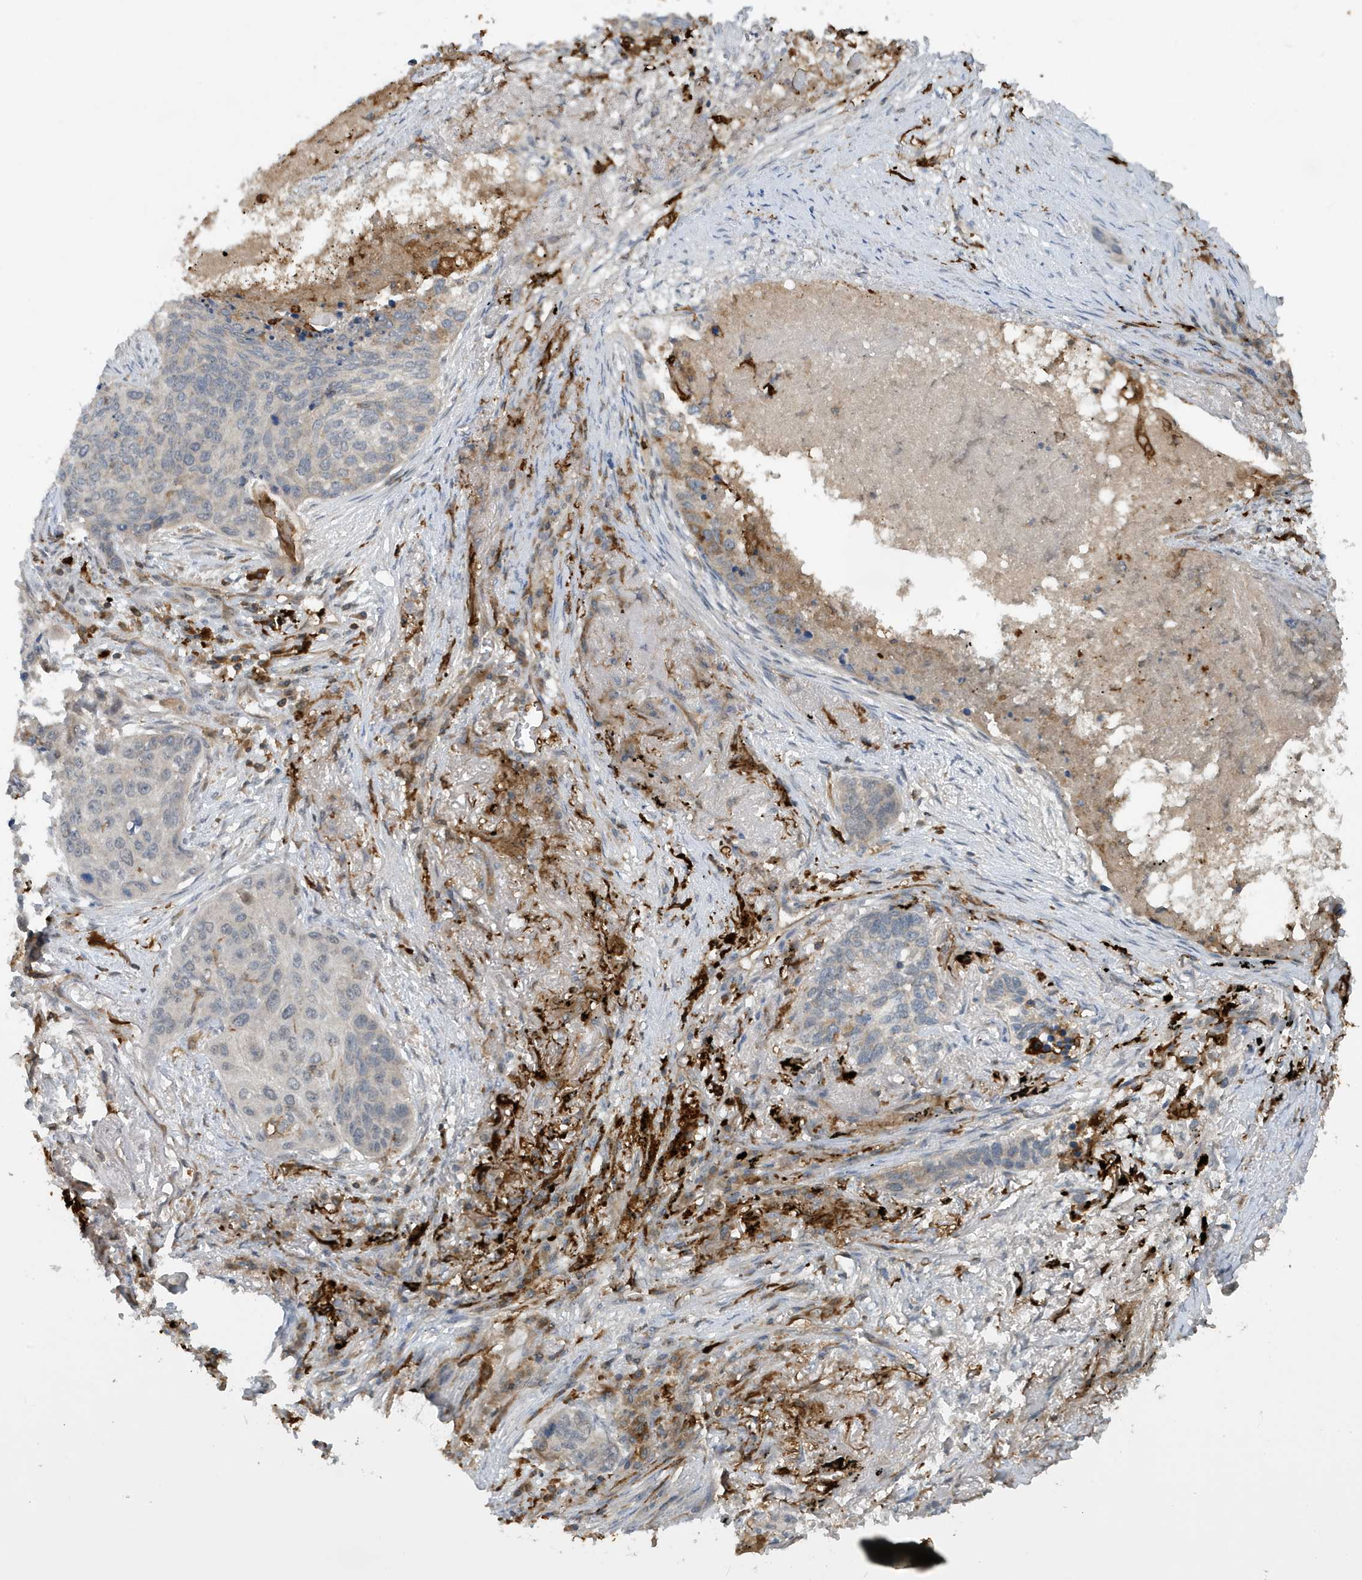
{"staining": {"intensity": "negative", "quantity": "none", "location": "none"}, "tissue": "lung cancer", "cell_type": "Tumor cells", "image_type": "cancer", "snomed": [{"axis": "morphology", "description": "Squamous cell carcinoma, NOS"}, {"axis": "topography", "description": "Lung"}], "caption": "Tumor cells show no significant protein positivity in squamous cell carcinoma (lung). (DAB (3,3'-diaminobenzidine) immunohistochemistry, high magnification).", "gene": "NSUN3", "patient": {"sex": "female", "age": 63}}